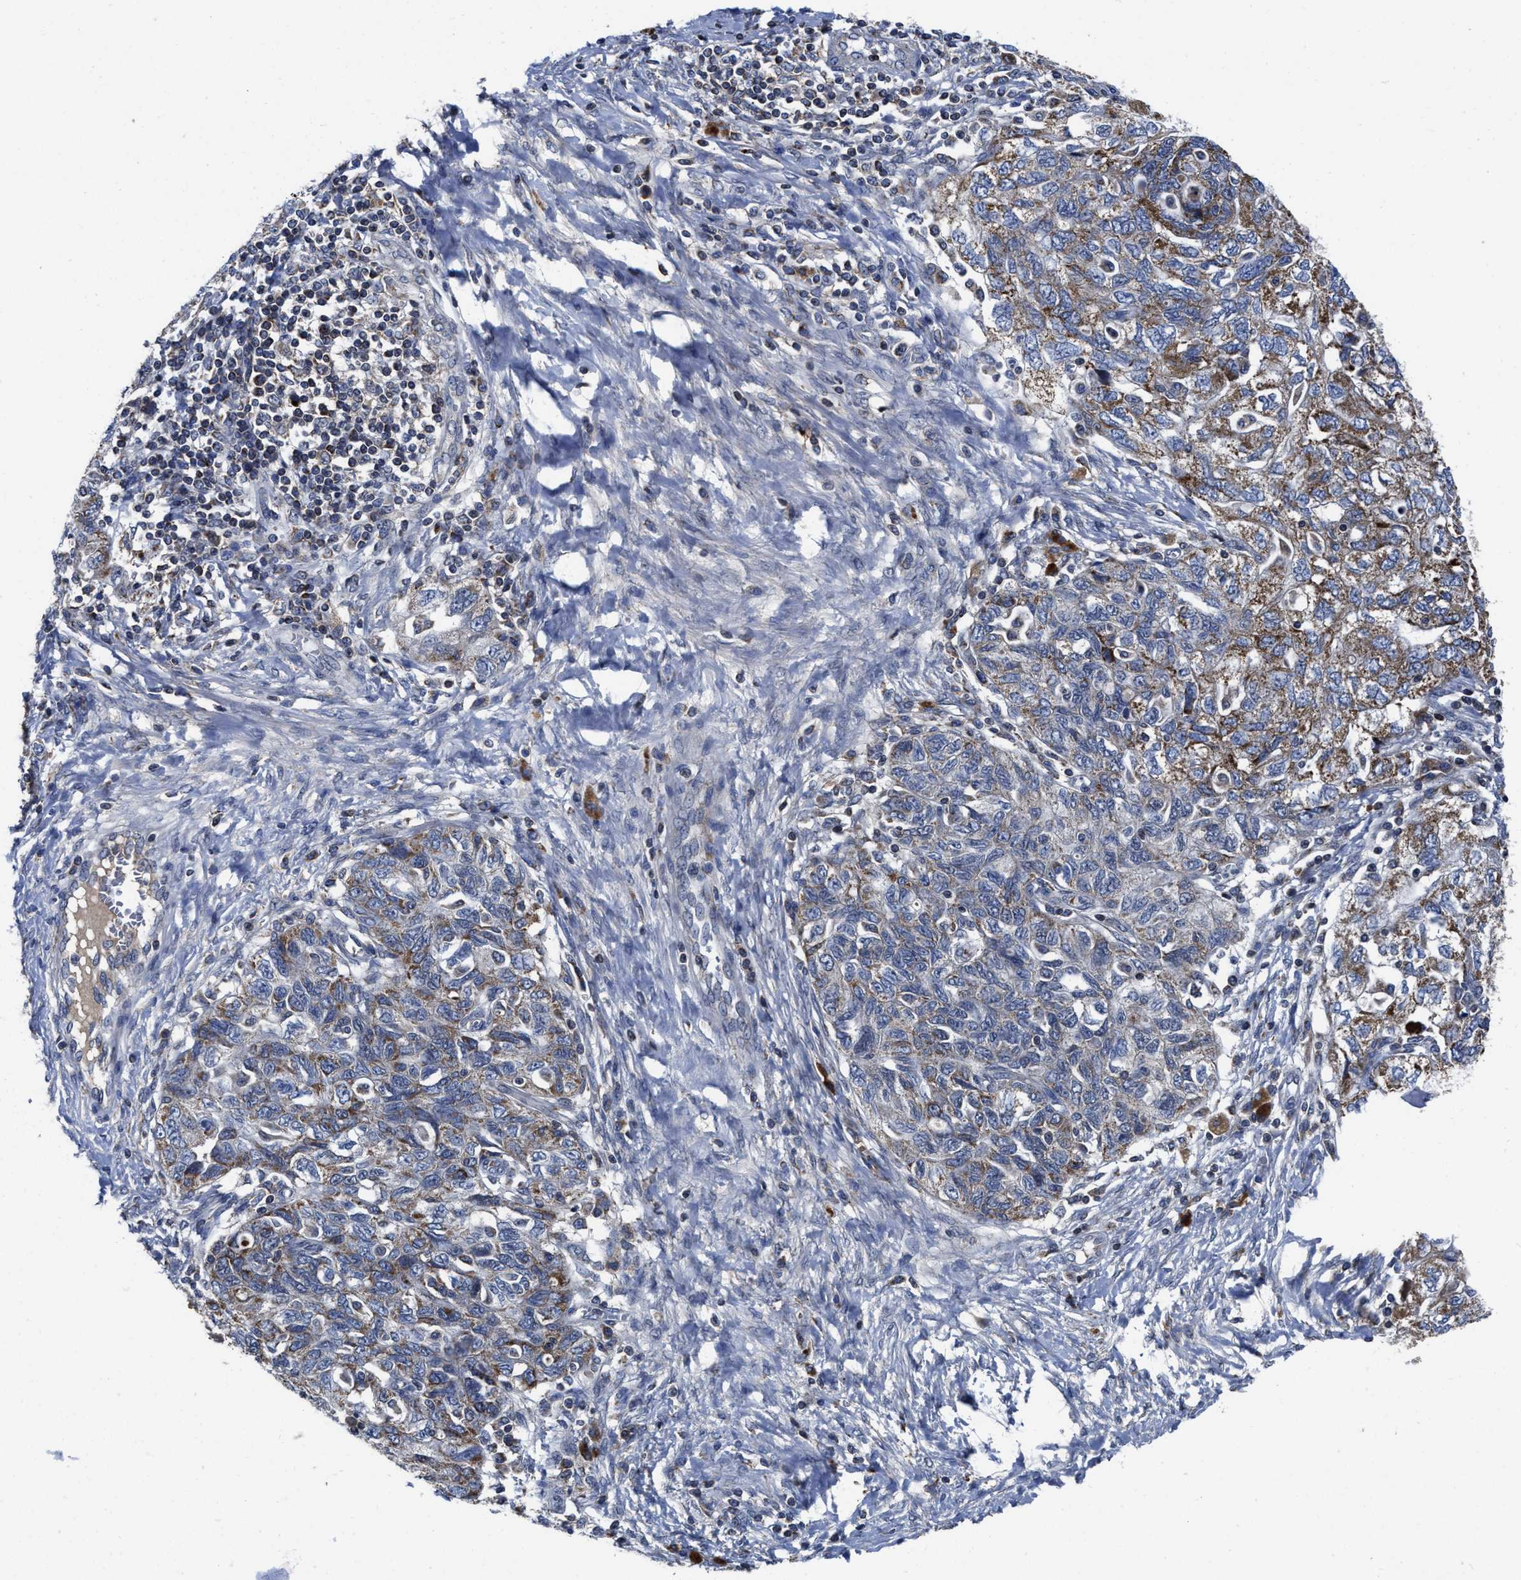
{"staining": {"intensity": "strong", "quantity": ">75%", "location": "cytoplasmic/membranous"}, "tissue": "ovarian cancer", "cell_type": "Tumor cells", "image_type": "cancer", "snomed": [{"axis": "morphology", "description": "Carcinoma, NOS"}, {"axis": "morphology", "description": "Cystadenocarcinoma, serous, NOS"}, {"axis": "topography", "description": "Ovary"}], "caption": "Immunohistochemical staining of human serous cystadenocarcinoma (ovarian) shows high levels of strong cytoplasmic/membranous protein expression in approximately >75% of tumor cells. The staining was performed using DAB to visualize the protein expression in brown, while the nuclei were stained in blue with hematoxylin (Magnification: 20x).", "gene": "CACNA1D", "patient": {"sex": "female", "age": 69}}